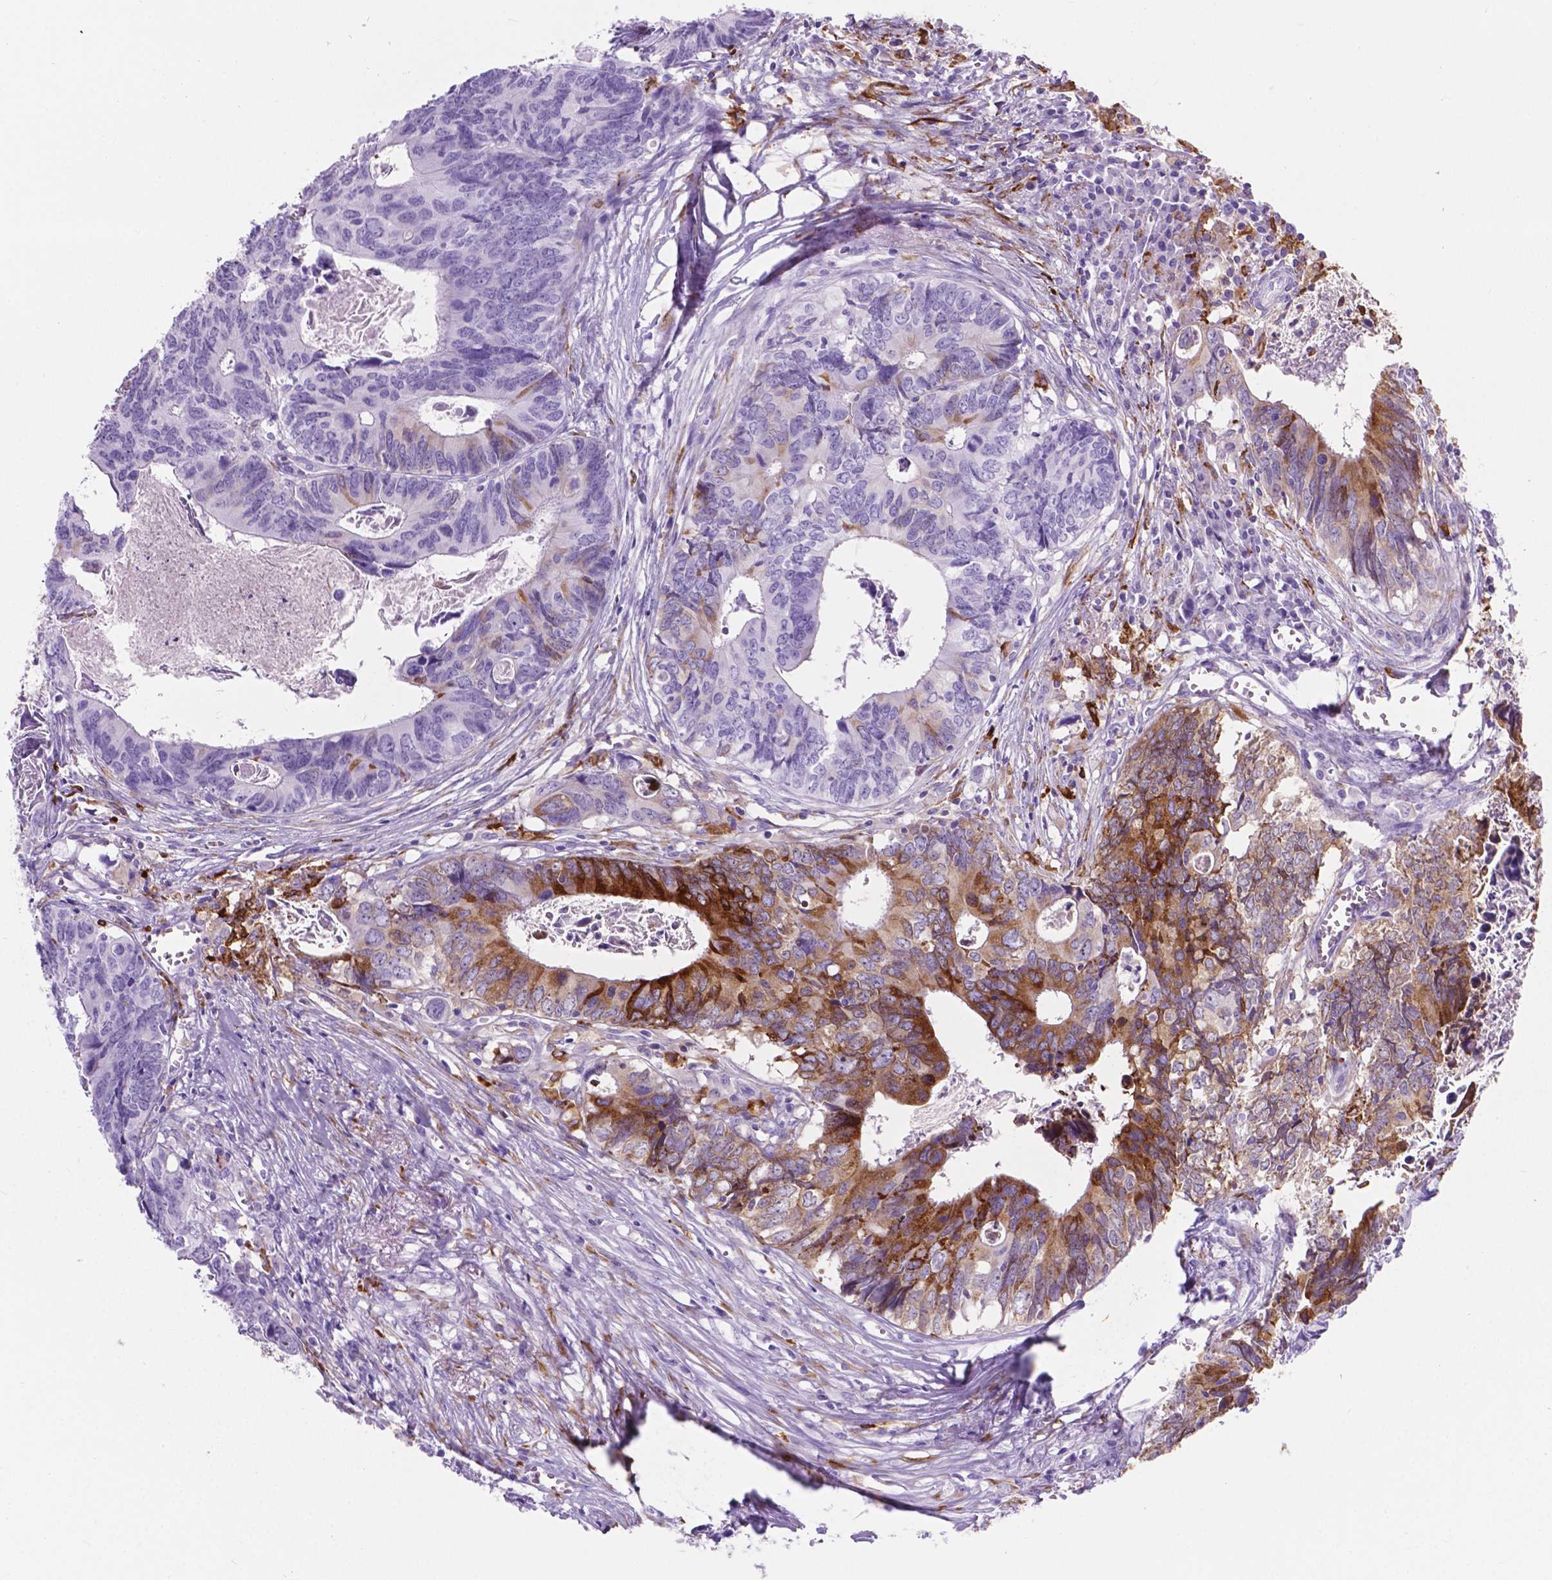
{"staining": {"intensity": "moderate", "quantity": "<25%", "location": "cytoplasmic/membranous"}, "tissue": "colorectal cancer", "cell_type": "Tumor cells", "image_type": "cancer", "snomed": [{"axis": "morphology", "description": "Adenocarcinoma, NOS"}, {"axis": "topography", "description": "Colon"}], "caption": "This photomicrograph reveals immunohistochemistry staining of colorectal cancer, with low moderate cytoplasmic/membranous positivity in approximately <25% of tumor cells.", "gene": "MACF1", "patient": {"sex": "female", "age": 82}}